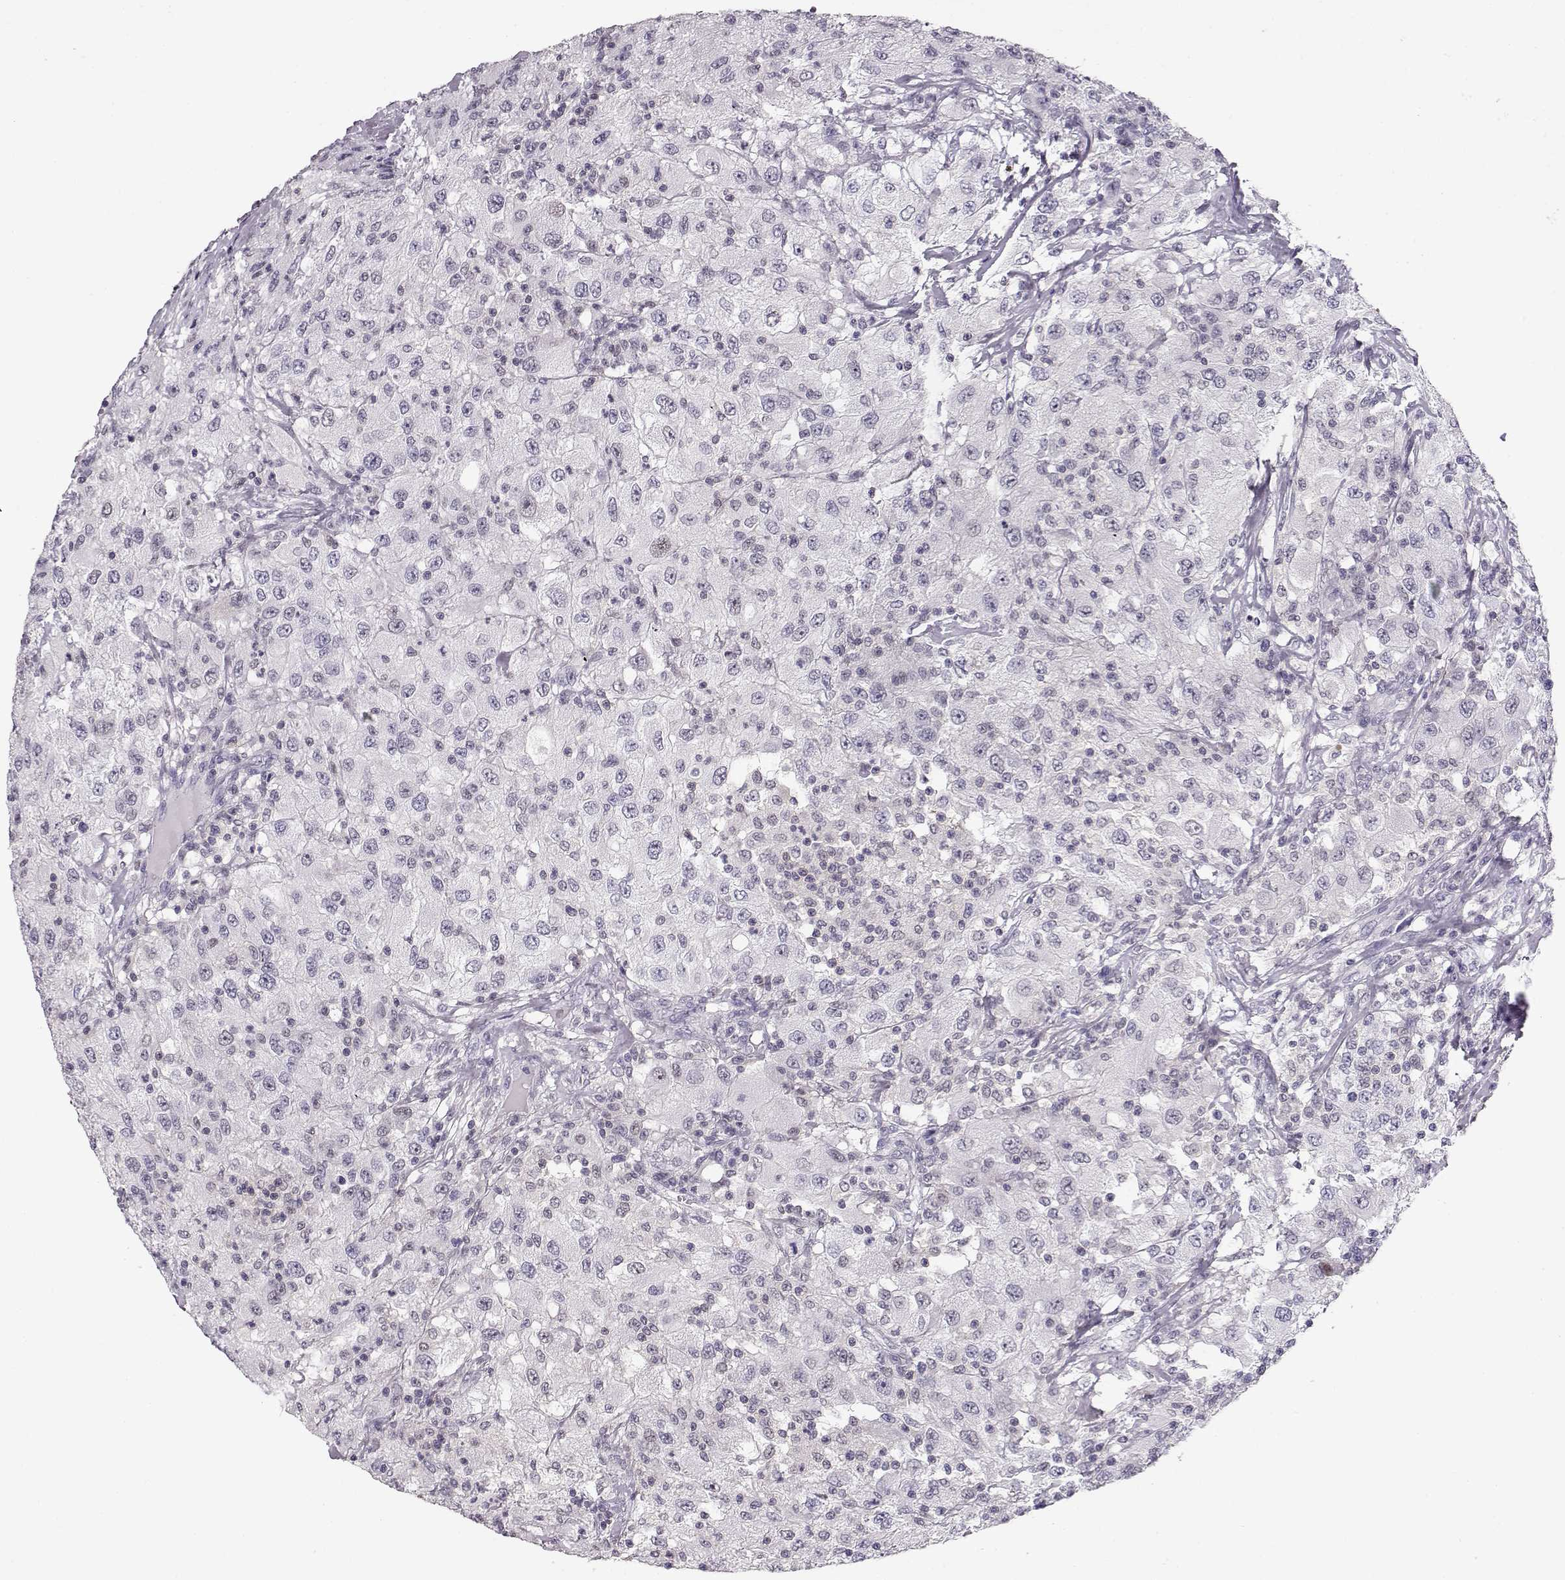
{"staining": {"intensity": "negative", "quantity": "none", "location": "none"}, "tissue": "renal cancer", "cell_type": "Tumor cells", "image_type": "cancer", "snomed": [{"axis": "morphology", "description": "Adenocarcinoma, NOS"}, {"axis": "topography", "description": "Kidney"}], "caption": "This is an immunohistochemistry histopathology image of adenocarcinoma (renal). There is no positivity in tumor cells.", "gene": "TEPP", "patient": {"sex": "female", "age": 67}}